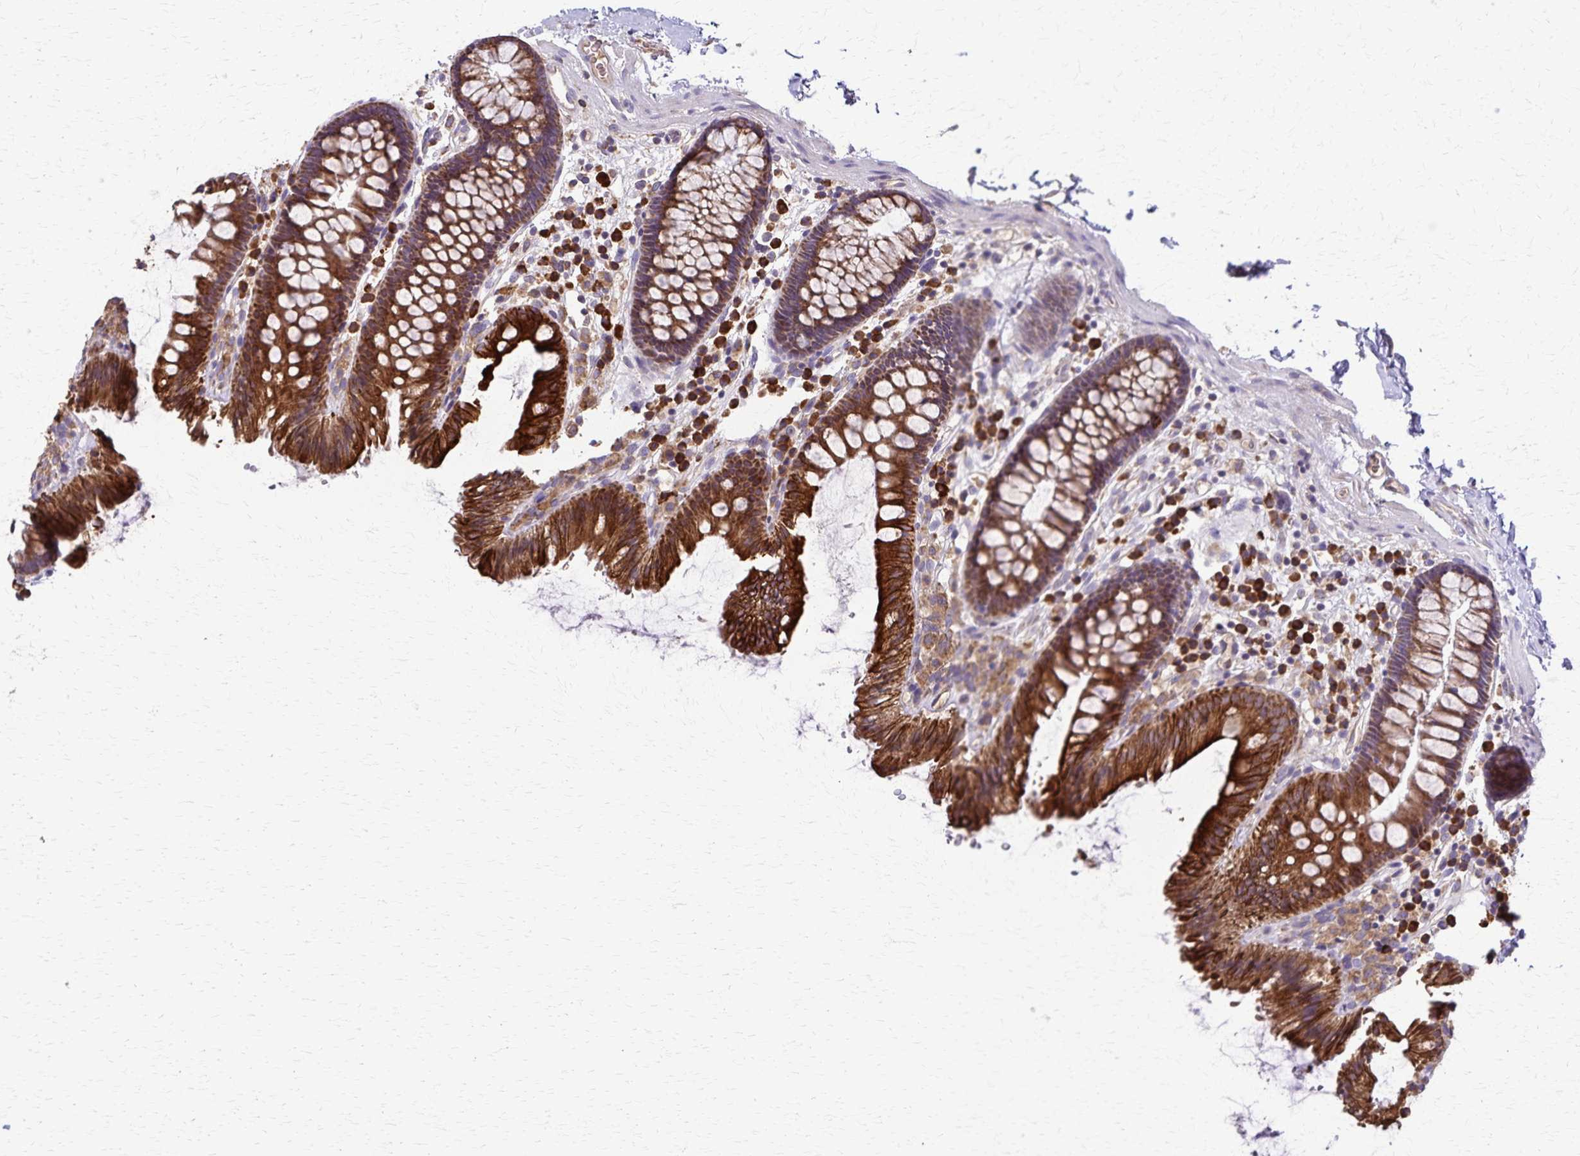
{"staining": {"intensity": "weak", "quantity": ">75%", "location": "cytoplasmic/membranous"}, "tissue": "colon", "cell_type": "Endothelial cells", "image_type": "normal", "snomed": [{"axis": "morphology", "description": "Normal tissue, NOS"}, {"axis": "topography", "description": "Colon"}], "caption": "This histopathology image displays unremarkable colon stained with immunohistochemistry to label a protein in brown. The cytoplasmic/membranous of endothelial cells show weak positivity for the protein. Nuclei are counter-stained blue.", "gene": "RNF10", "patient": {"sex": "male", "age": 84}}